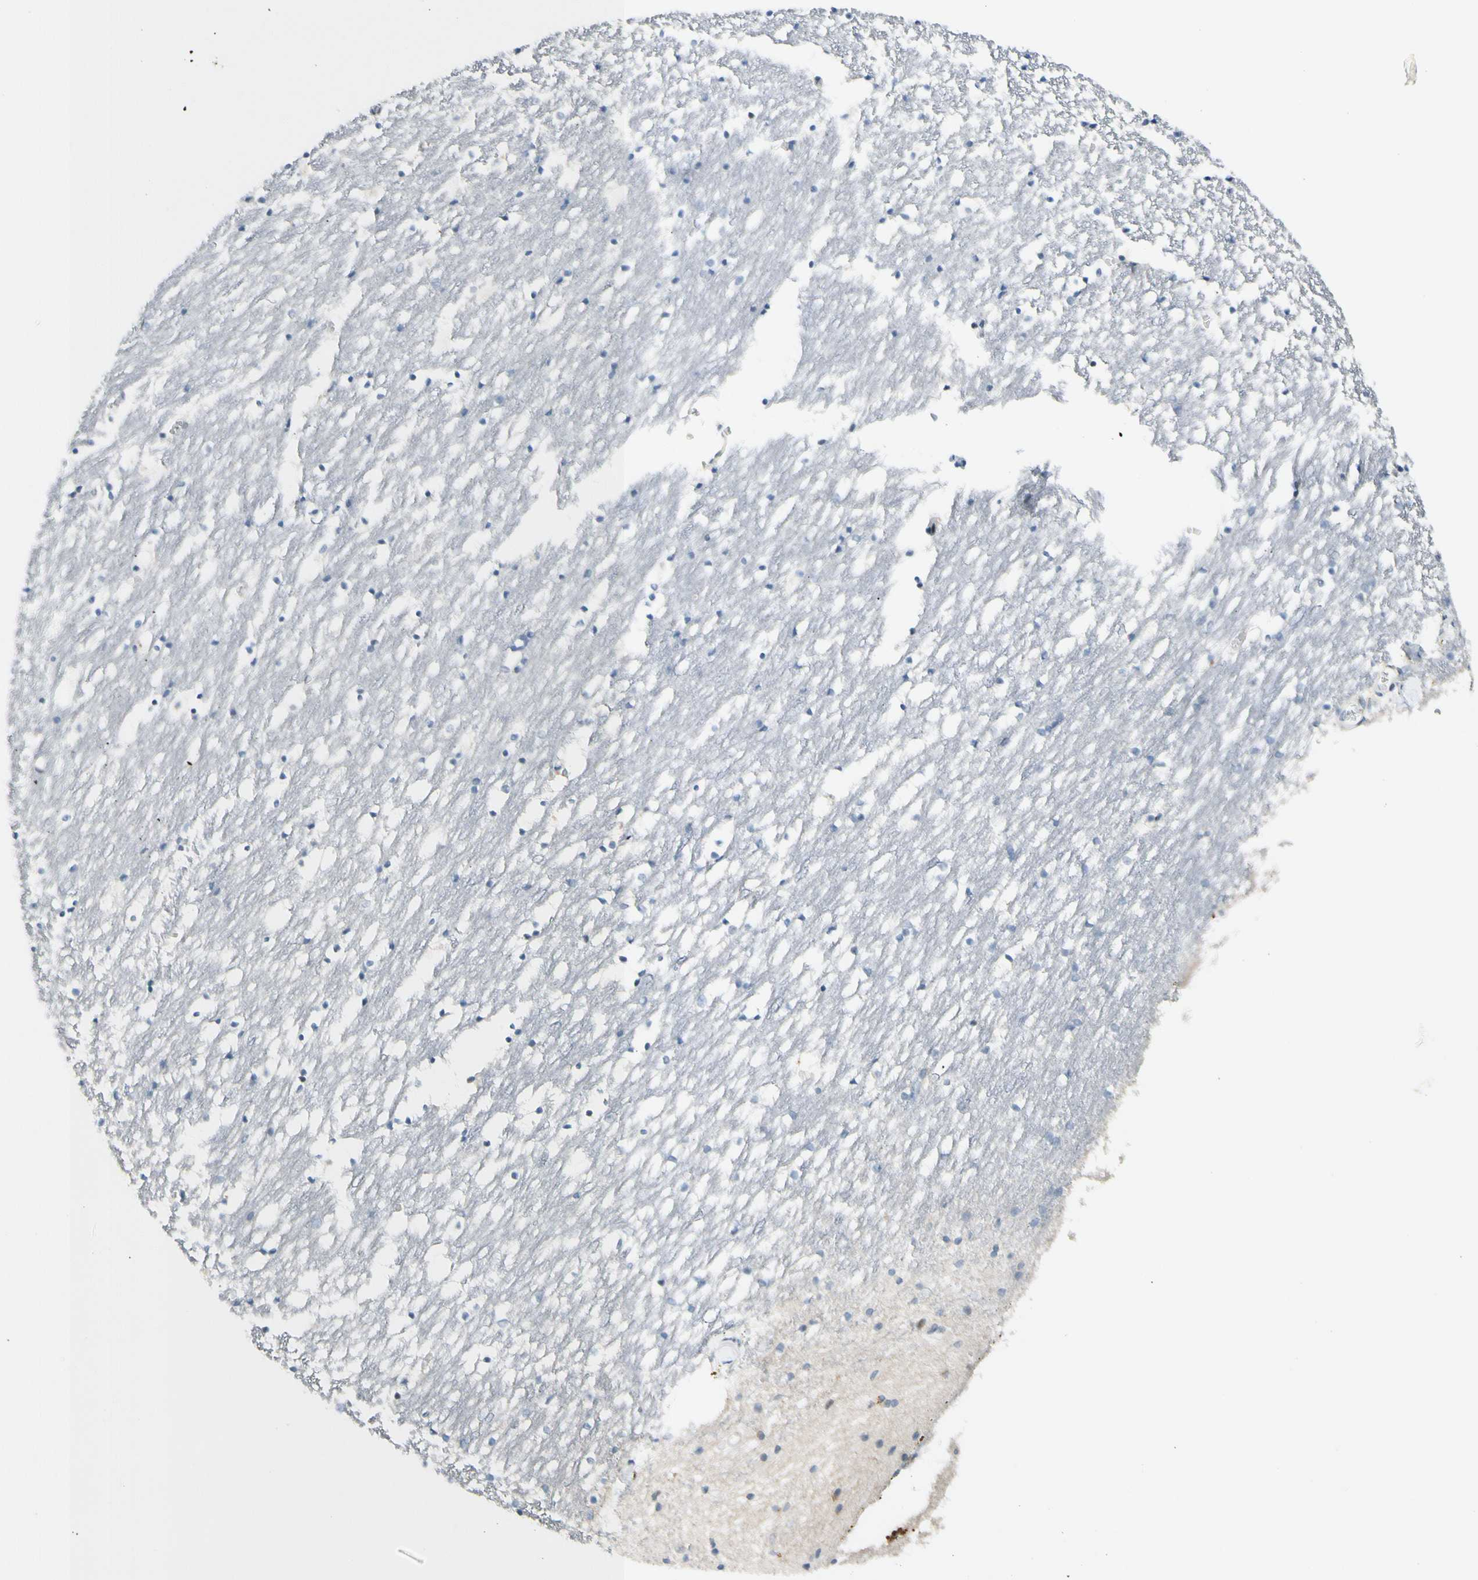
{"staining": {"intensity": "negative", "quantity": "none", "location": "none"}, "tissue": "caudate", "cell_type": "Glial cells", "image_type": "normal", "snomed": [{"axis": "morphology", "description": "Normal tissue, NOS"}, {"axis": "topography", "description": "Lateral ventricle wall"}], "caption": "DAB (3,3'-diaminobenzidine) immunohistochemical staining of benign human caudate shows no significant positivity in glial cells.", "gene": "B4GALNT1", "patient": {"sex": "male", "age": 45}}